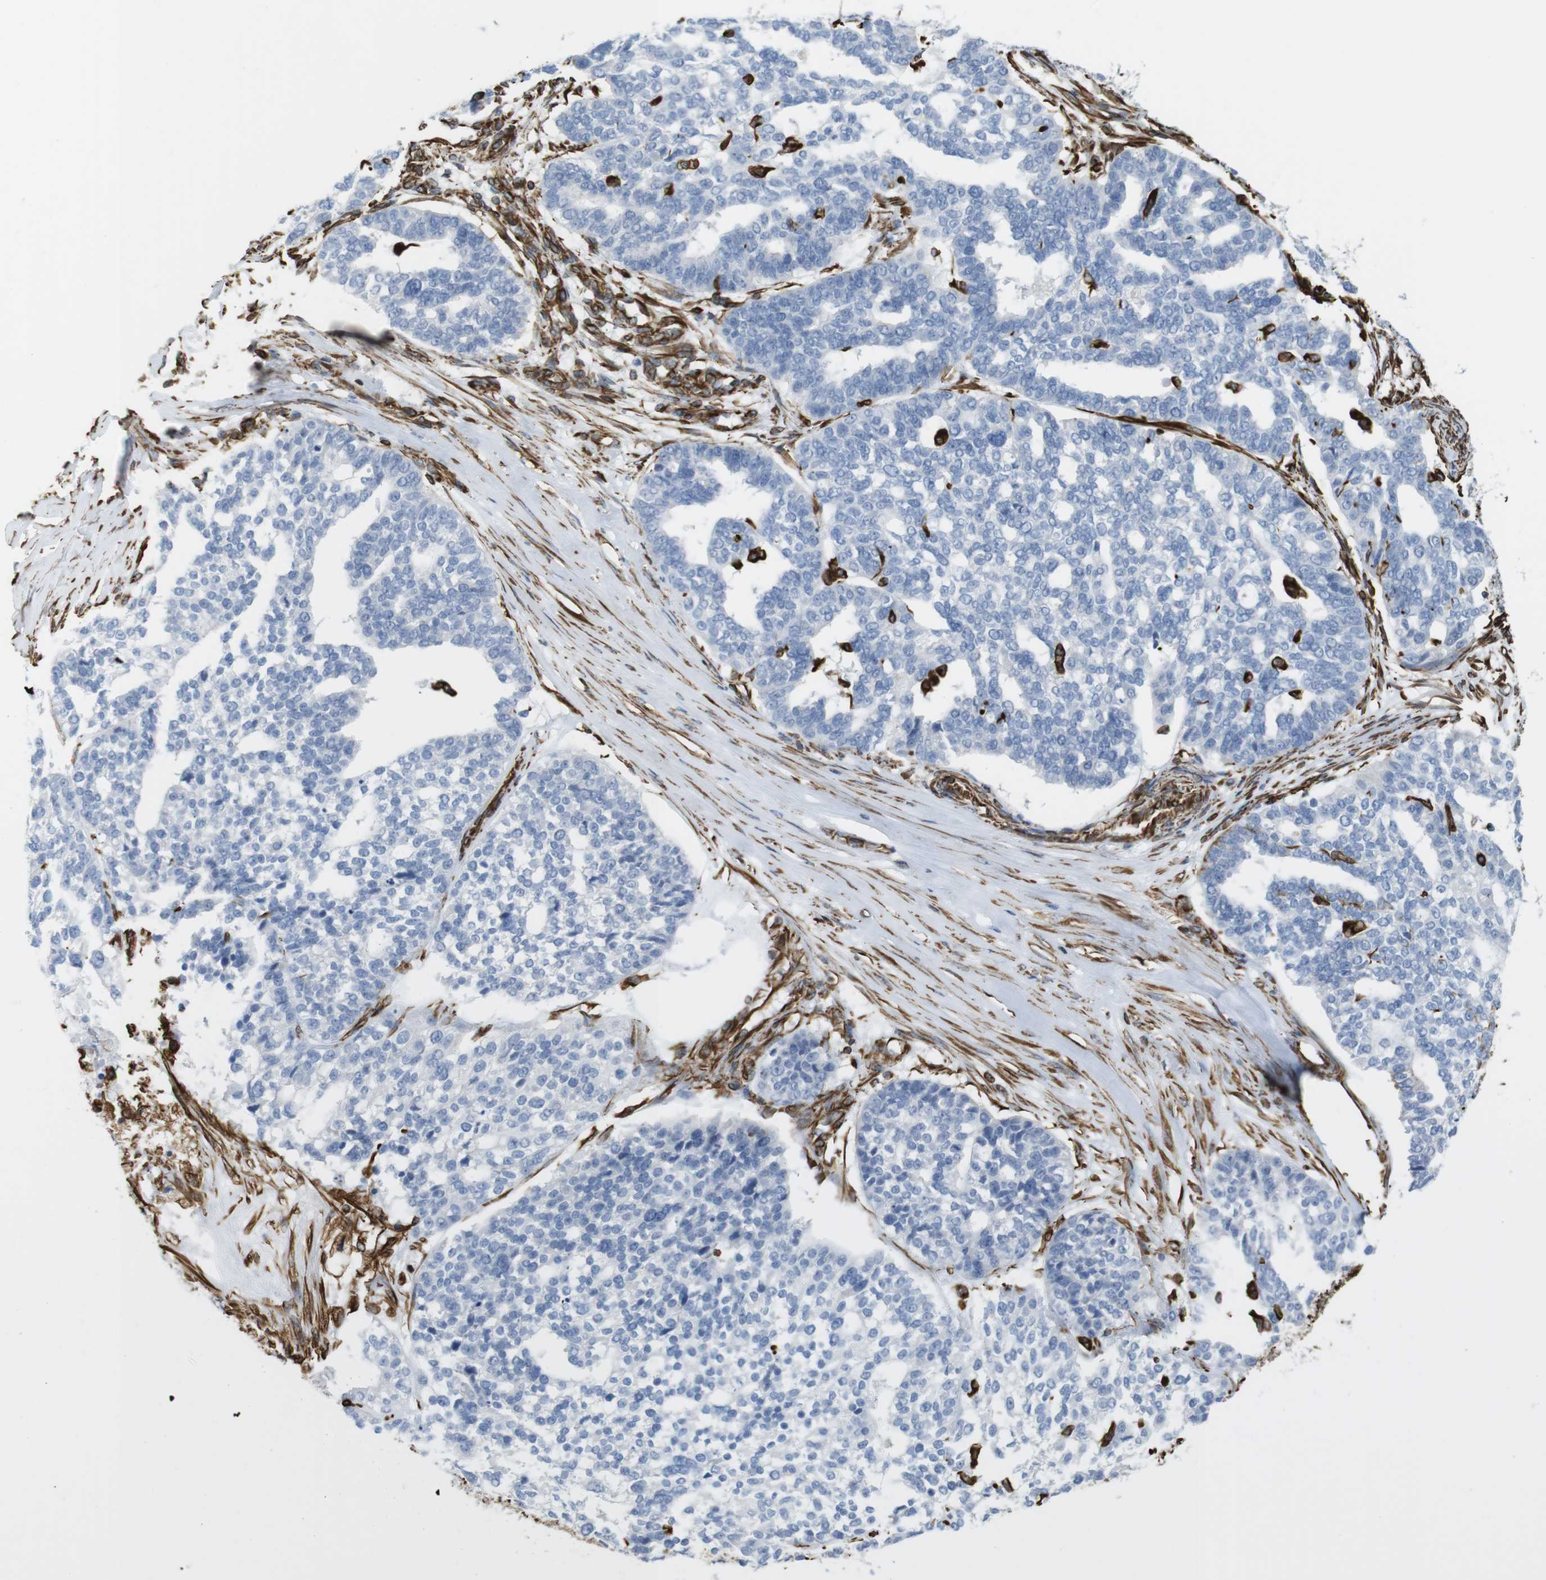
{"staining": {"intensity": "negative", "quantity": "none", "location": "none"}, "tissue": "ovarian cancer", "cell_type": "Tumor cells", "image_type": "cancer", "snomed": [{"axis": "morphology", "description": "Cystadenocarcinoma, serous, NOS"}, {"axis": "topography", "description": "Ovary"}], "caption": "IHC photomicrograph of human ovarian cancer (serous cystadenocarcinoma) stained for a protein (brown), which reveals no expression in tumor cells.", "gene": "RALGPS1", "patient": {"sex": "female", "age": 59}}